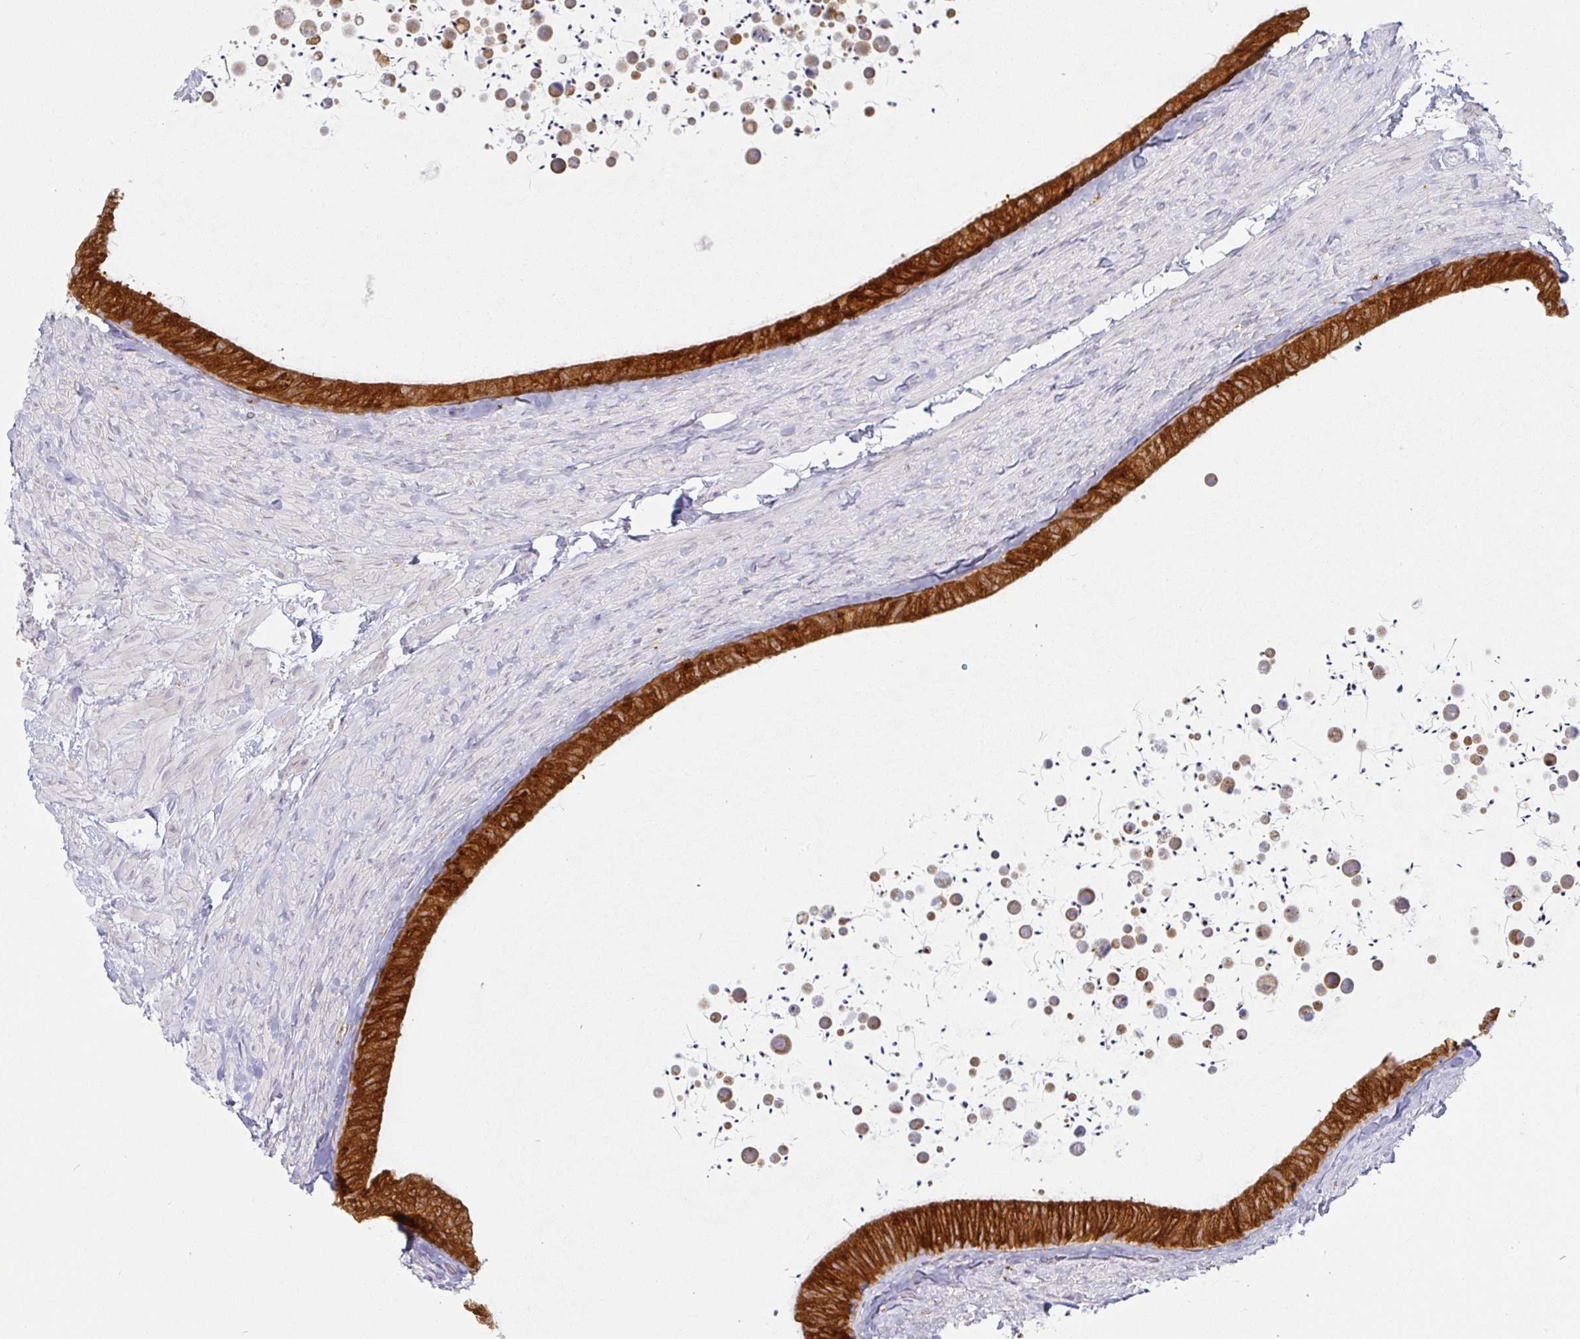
{"staining": {"intensity": "strong", "quantity": ">75%", "location": "cytoplasmic/membranous"}, "tissue": "epididymis", "cell_type": "Glandular cells", "image_type": "normal", "snomed": [{"axis": "morphology", "description": "Normal tissue, NOS"}, {"axis": "topography", "description": "Epididymis, spermatic cord, NOS"}, {"axis": "topography", "description": "Epididymis"}], "caption": "Brown immunohistochemical staining in benign epididymis shows strong cytoplasmic/membranous expression in about >75% of glandular cells. (DAB (3,3'-diaminobenzidine) = brown stain, brightfield microscopy at high magnification).", "gene": "DERL2", "patient": {"sex": "male", "age": 31}}